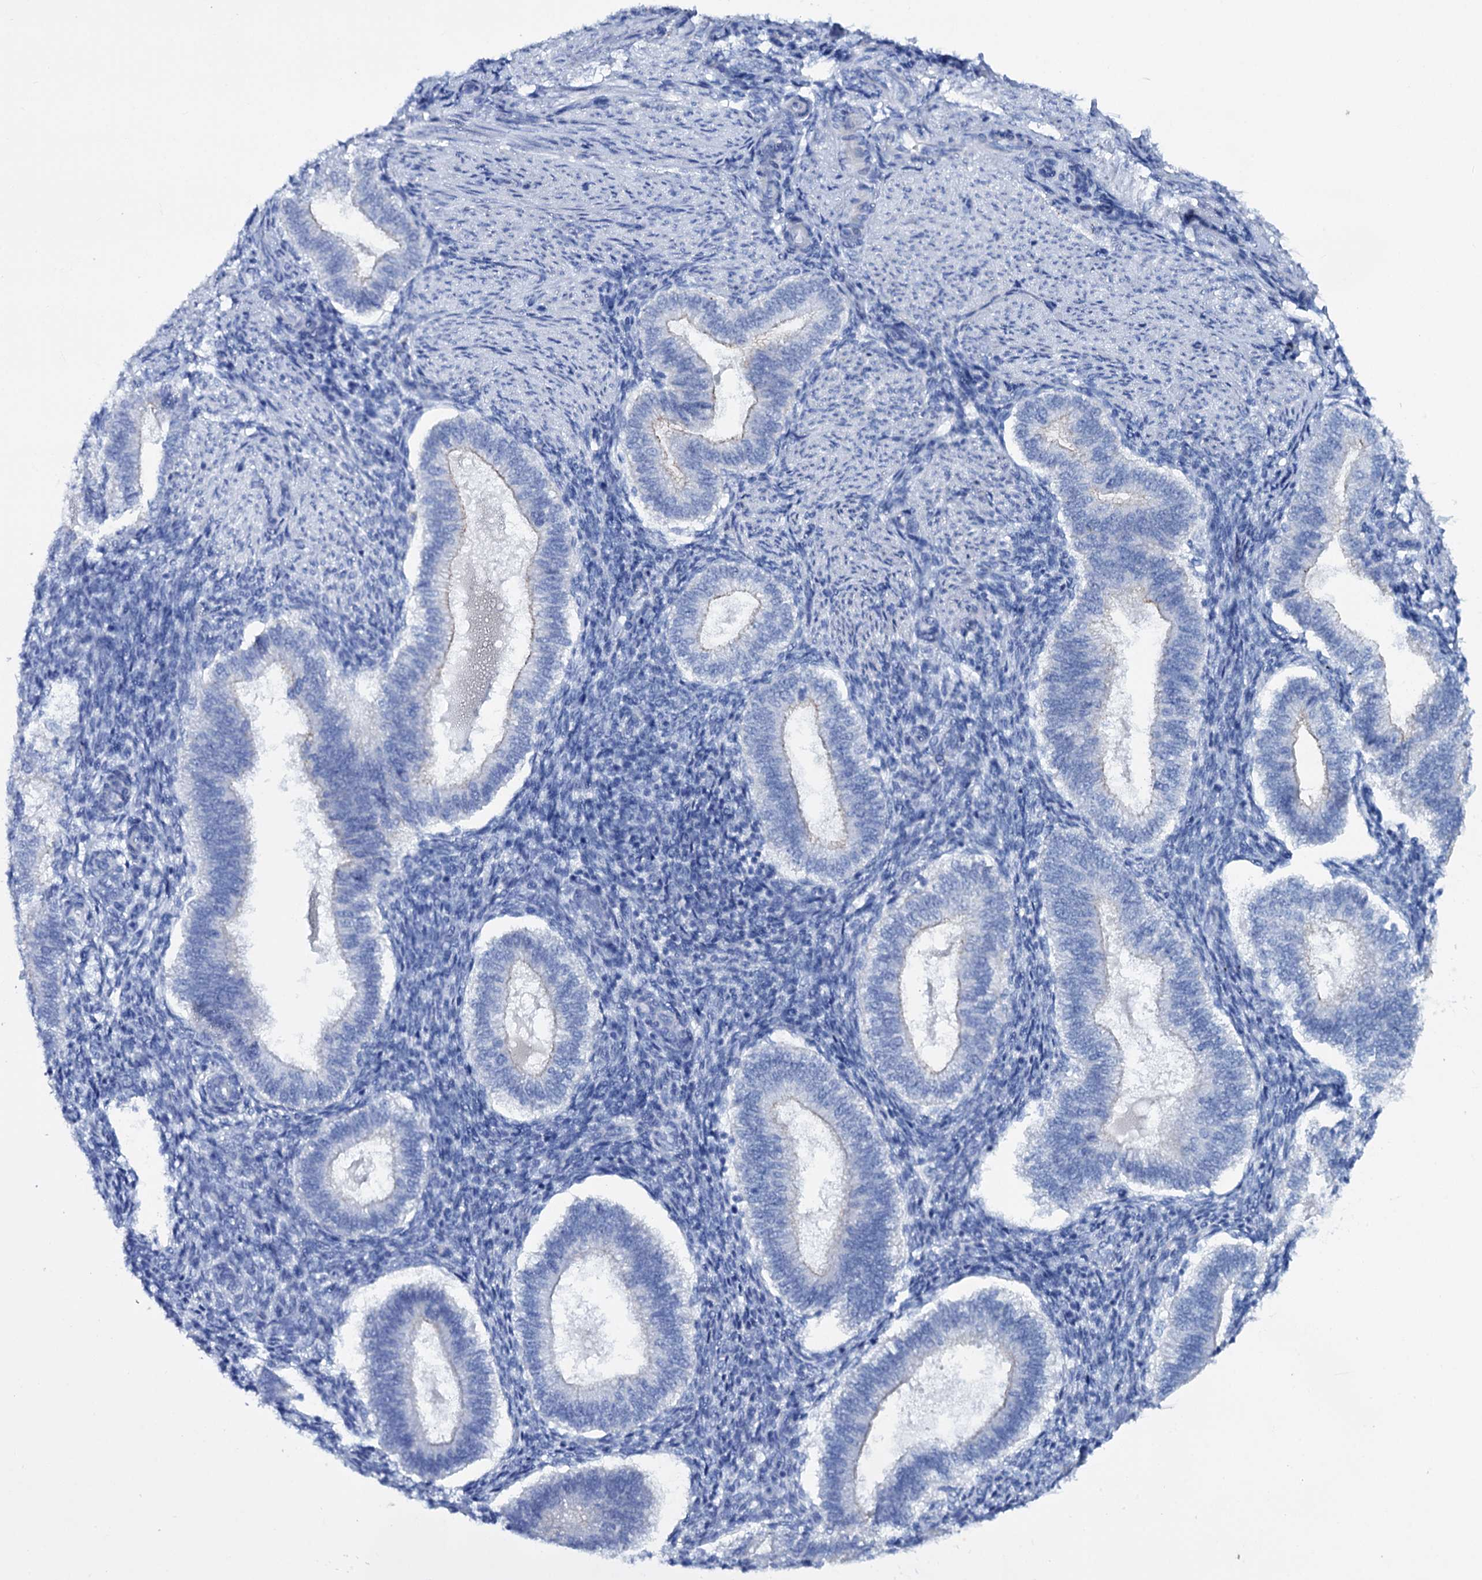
{"staining": {"intensity": "negative", "quantity": "none", "location": "none"}, "tissue": "endometrium", "cell_type": "Cells in endometrial stroma", "image_type": "normal", "snomed": [{"axis": "morphology", "description": "Normal tissue, NOS"}, {"axis": "topography", "description": "Endometrium"}], "caption": "Human endometrium stained for a protein using immunohistochemistry displays no positivity in cells in endometrial stroma.", "gene": "FAAP20", "patient": {"sex": "female", "age": 25}}